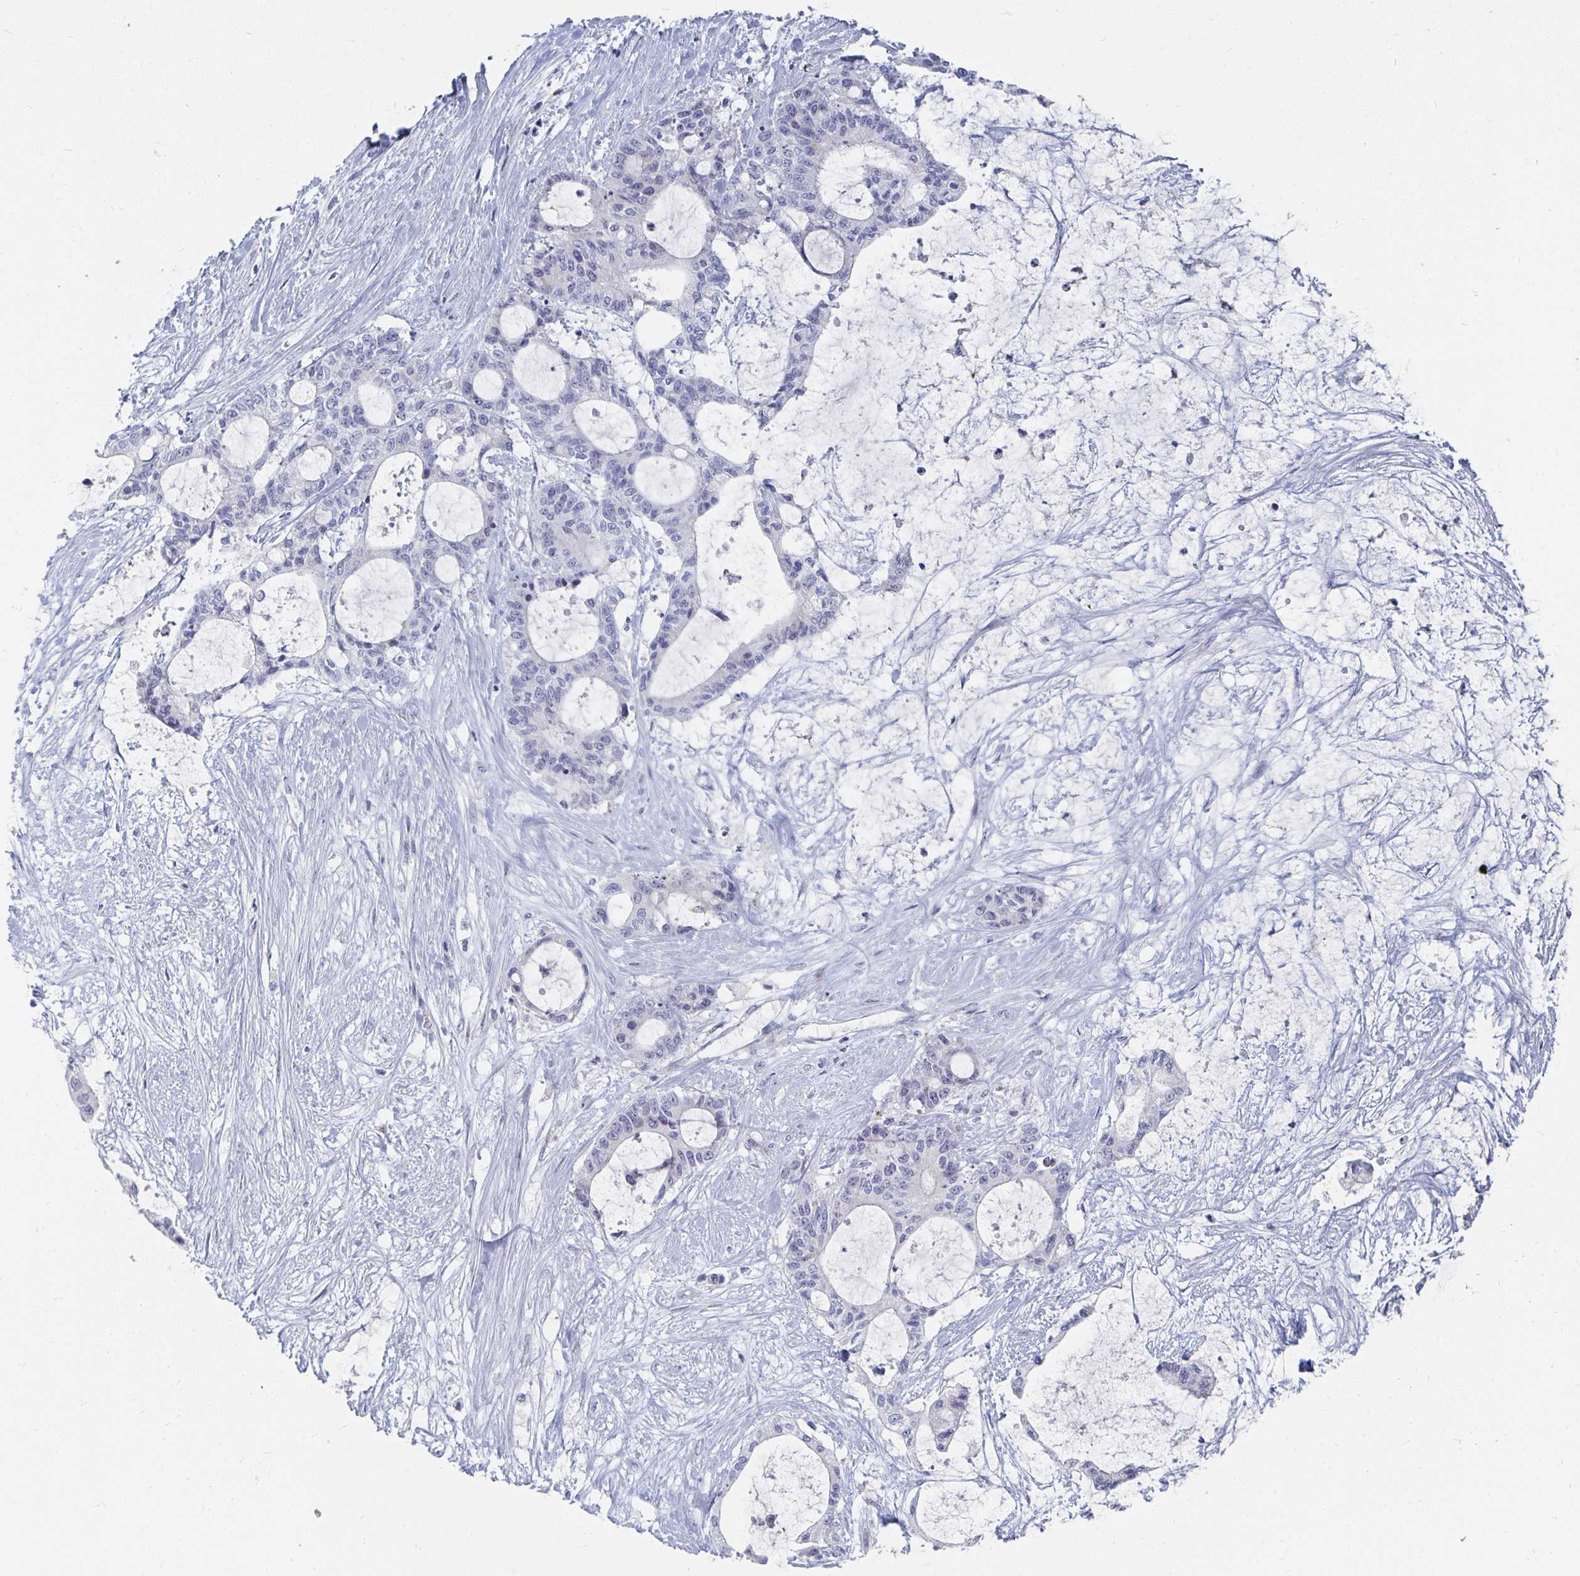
{"staining": {"intensity": "negative", "quantity": "none", "location": "none"}, "tissue": "liver cancer", "cell_type": "Tumor cells", "image_type": "cancer", "snomed": [{"axis": "morphology", "description": "Normal tissue, NOS"}, {"axis": "morphology", "description": "Cholangiocarcinoma"}, {"axis": "topography", "description": "Liver"}, {"axis": "topography", "description": "Peripheral nerve tissue"}], "caption": "DAB immunohistochemical staining of liver cancer (cholangiocarcinoma) displays no significant staining in tumor cells. Nuclei are stained in blue.", "gene": "PSMG1", "patient": {"sex": "female", "age": 73}}